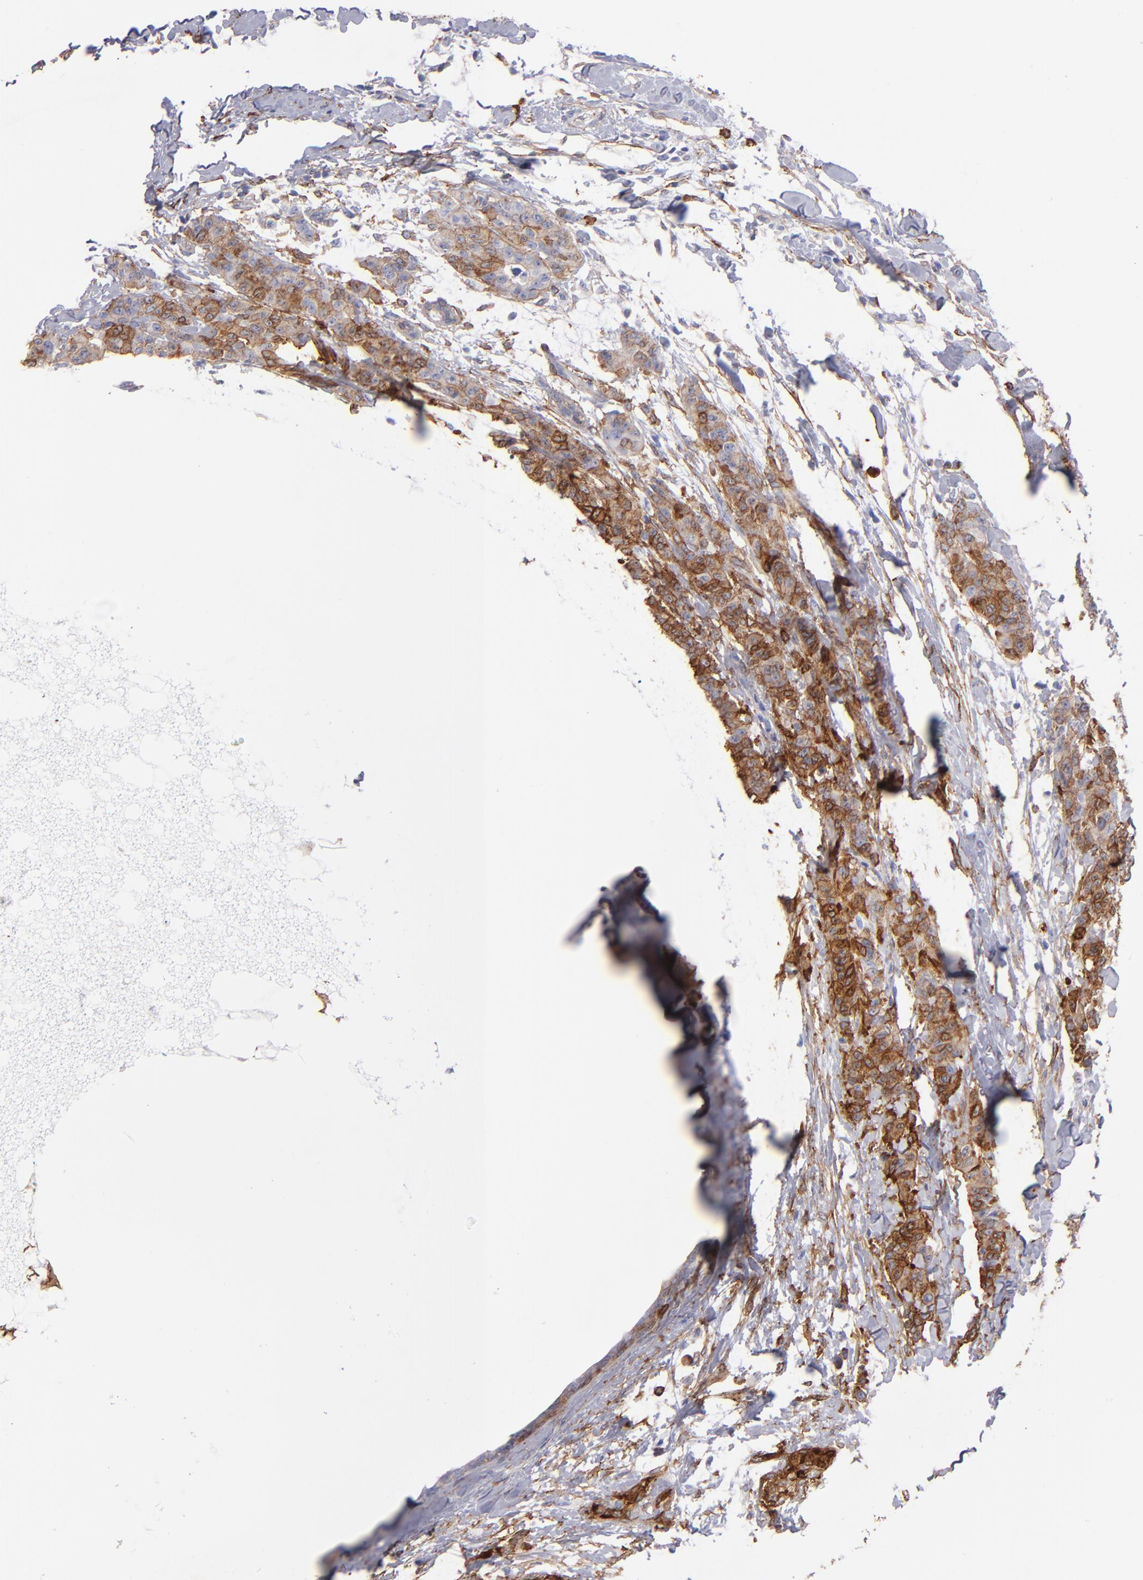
{"staining": {"intensity": "moderate", "quantity": "25%-75%", "location": "cytoplasmic/membranous"}, "tissue": "breast cancer", "cell_type": "Tumor cells", "image_type": "cancer", "snomed": [{"axis": "morphology", "description": "Duct carcinoma"}, {"axis": "topography", "description": "Breast"}], "caption": "Human breast cancer stained with a brown dye exhibits moderate cytoplasmic/membranous positive expression in approximately 25%-75% of tumor cells.", "gene": "AHNAK2", "patient": {"sex": "female", "age": 40}}